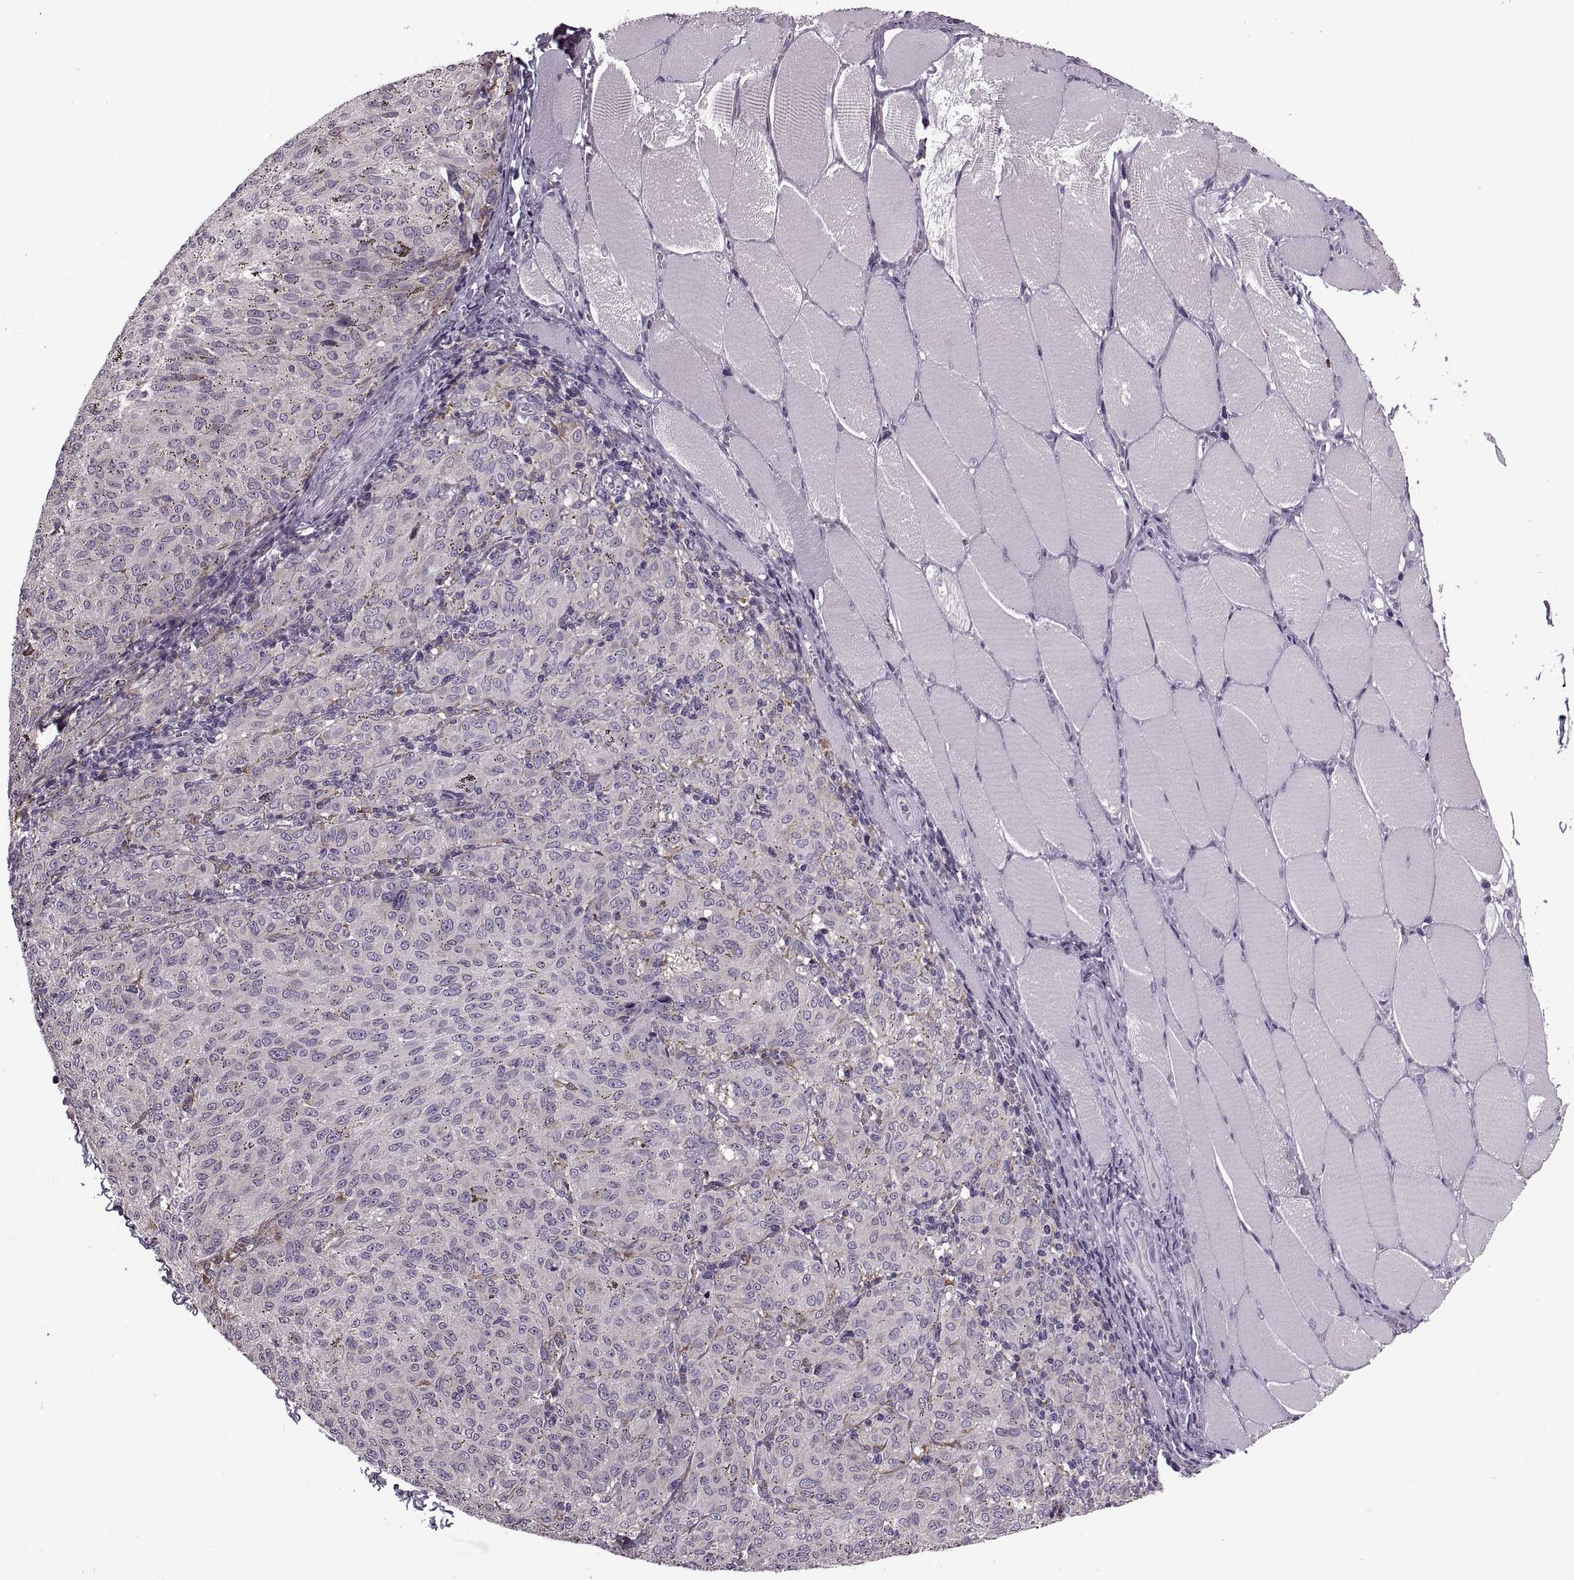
{"staining": {"intensity": "negative", "quantity": "none", "location": "none"}, "tissue": "melanoma", "cell_type": "Tumor cells", "image_type": "cancer", "snomed": [{"axis": "morphology", "description": "Malignant melanoma, NOS"}, {"axis": "topography", "description": "Skin"}], "caption": "High power microscopy image of an IHC image of melanoma, revealing no significant staining in tumor cells. The staining was performed using DAB (3,3'-diaminobenzidine) to visualize the protein expression in brown, while the nuclei were stained in blue with hematoxylin (Magnification: 20x).", "gene": "LETM2", "patient": {"sex": "female", "age": 72}}